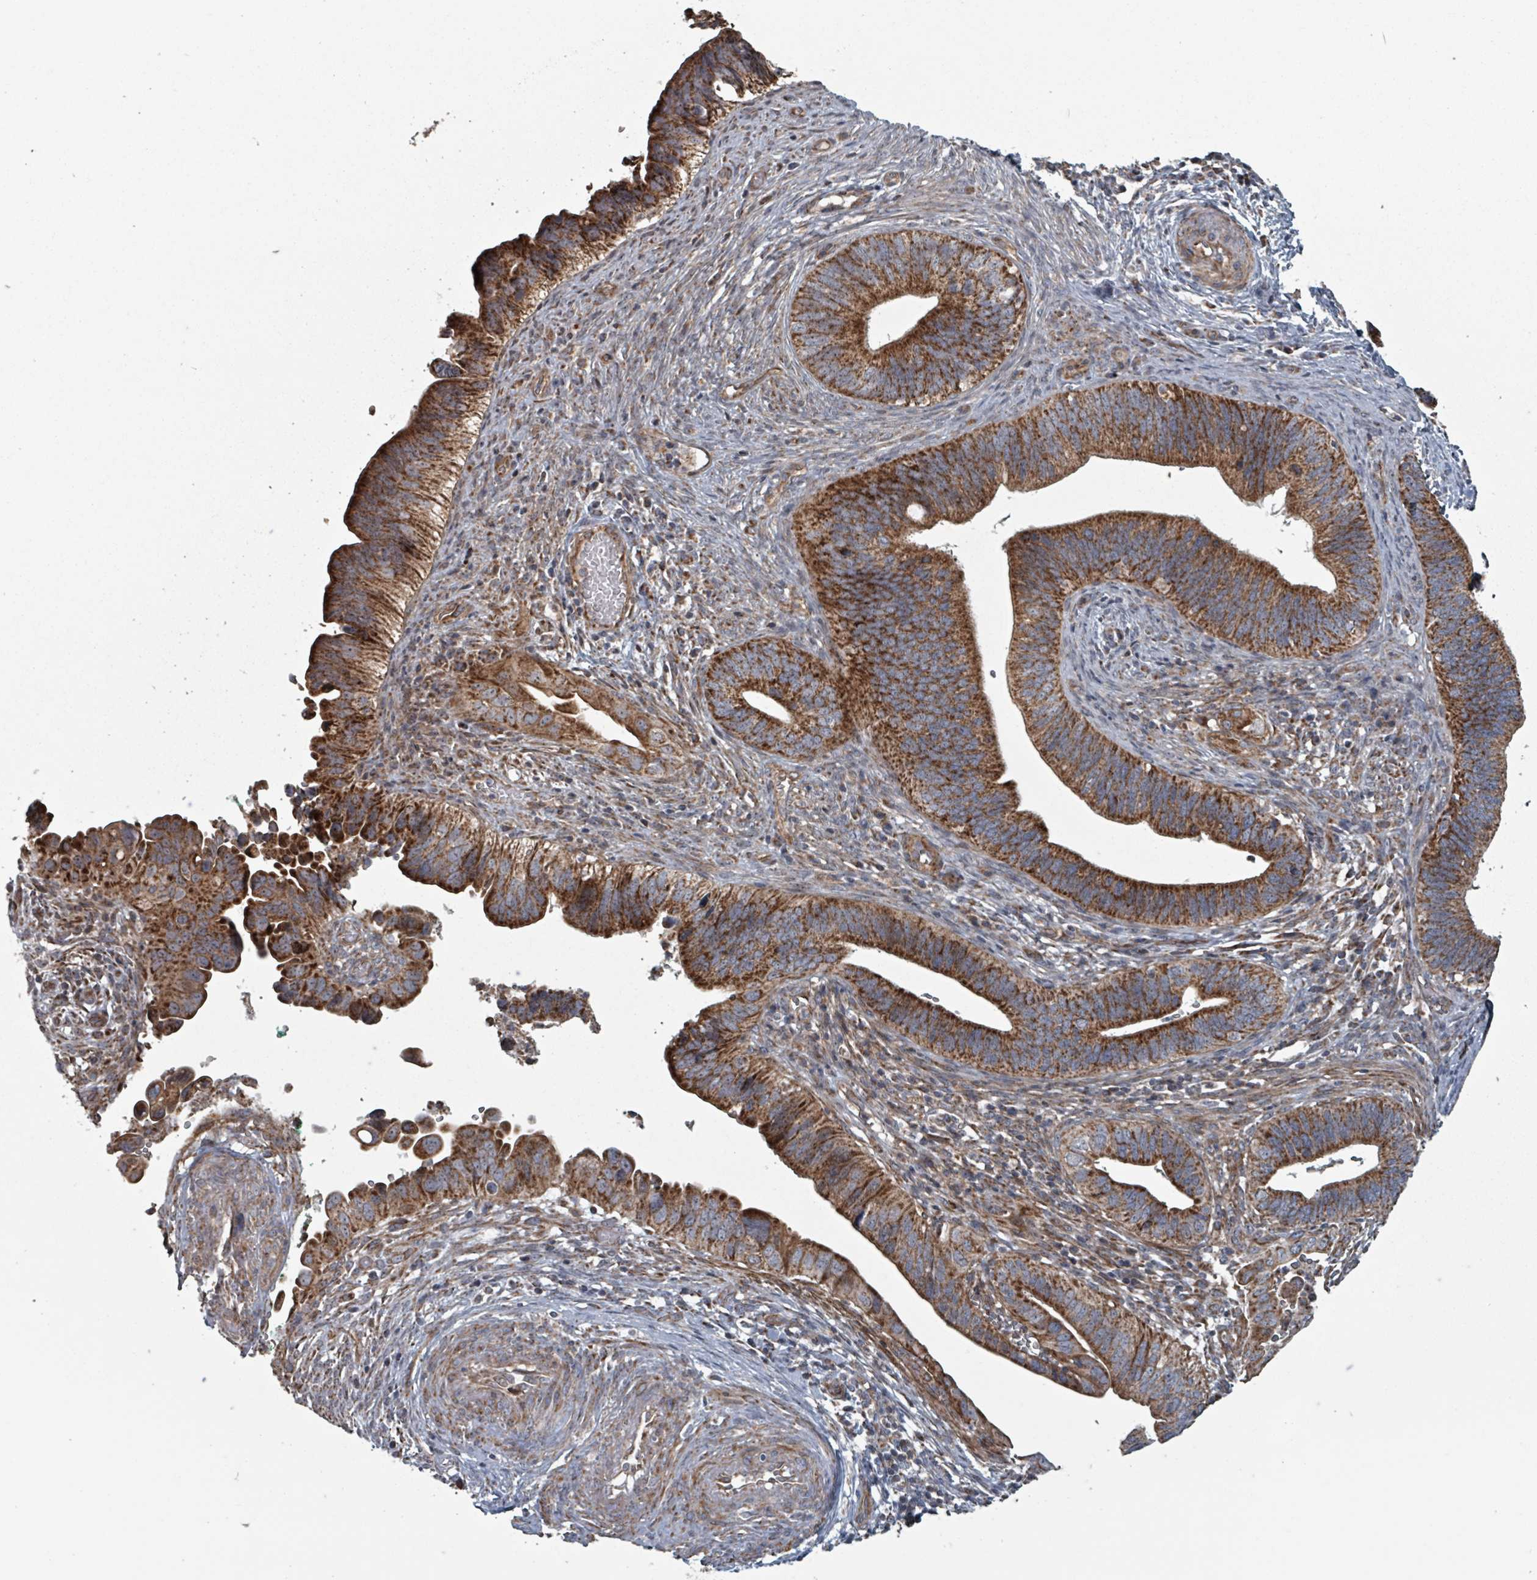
{"staining": {"intensity": "strong", "quantity": ">75%", "location": "cytoplasmic/membranous"}, "tissue": "cervical cancer", "cell_type": "Tumor cells", "image_type": "cancer", "snomed": [{"axis": "morphology", "description": "Adenocarcinoma, NOS"}, {"axis": "topography", "description": "Cervix"}], "caption": "Cervical adenocarcinoma stained with a protein marker demonstrates strong staining in tumor cells.", "gene": "MRPL4", "patient": {"sex": "female", "age": 42}}